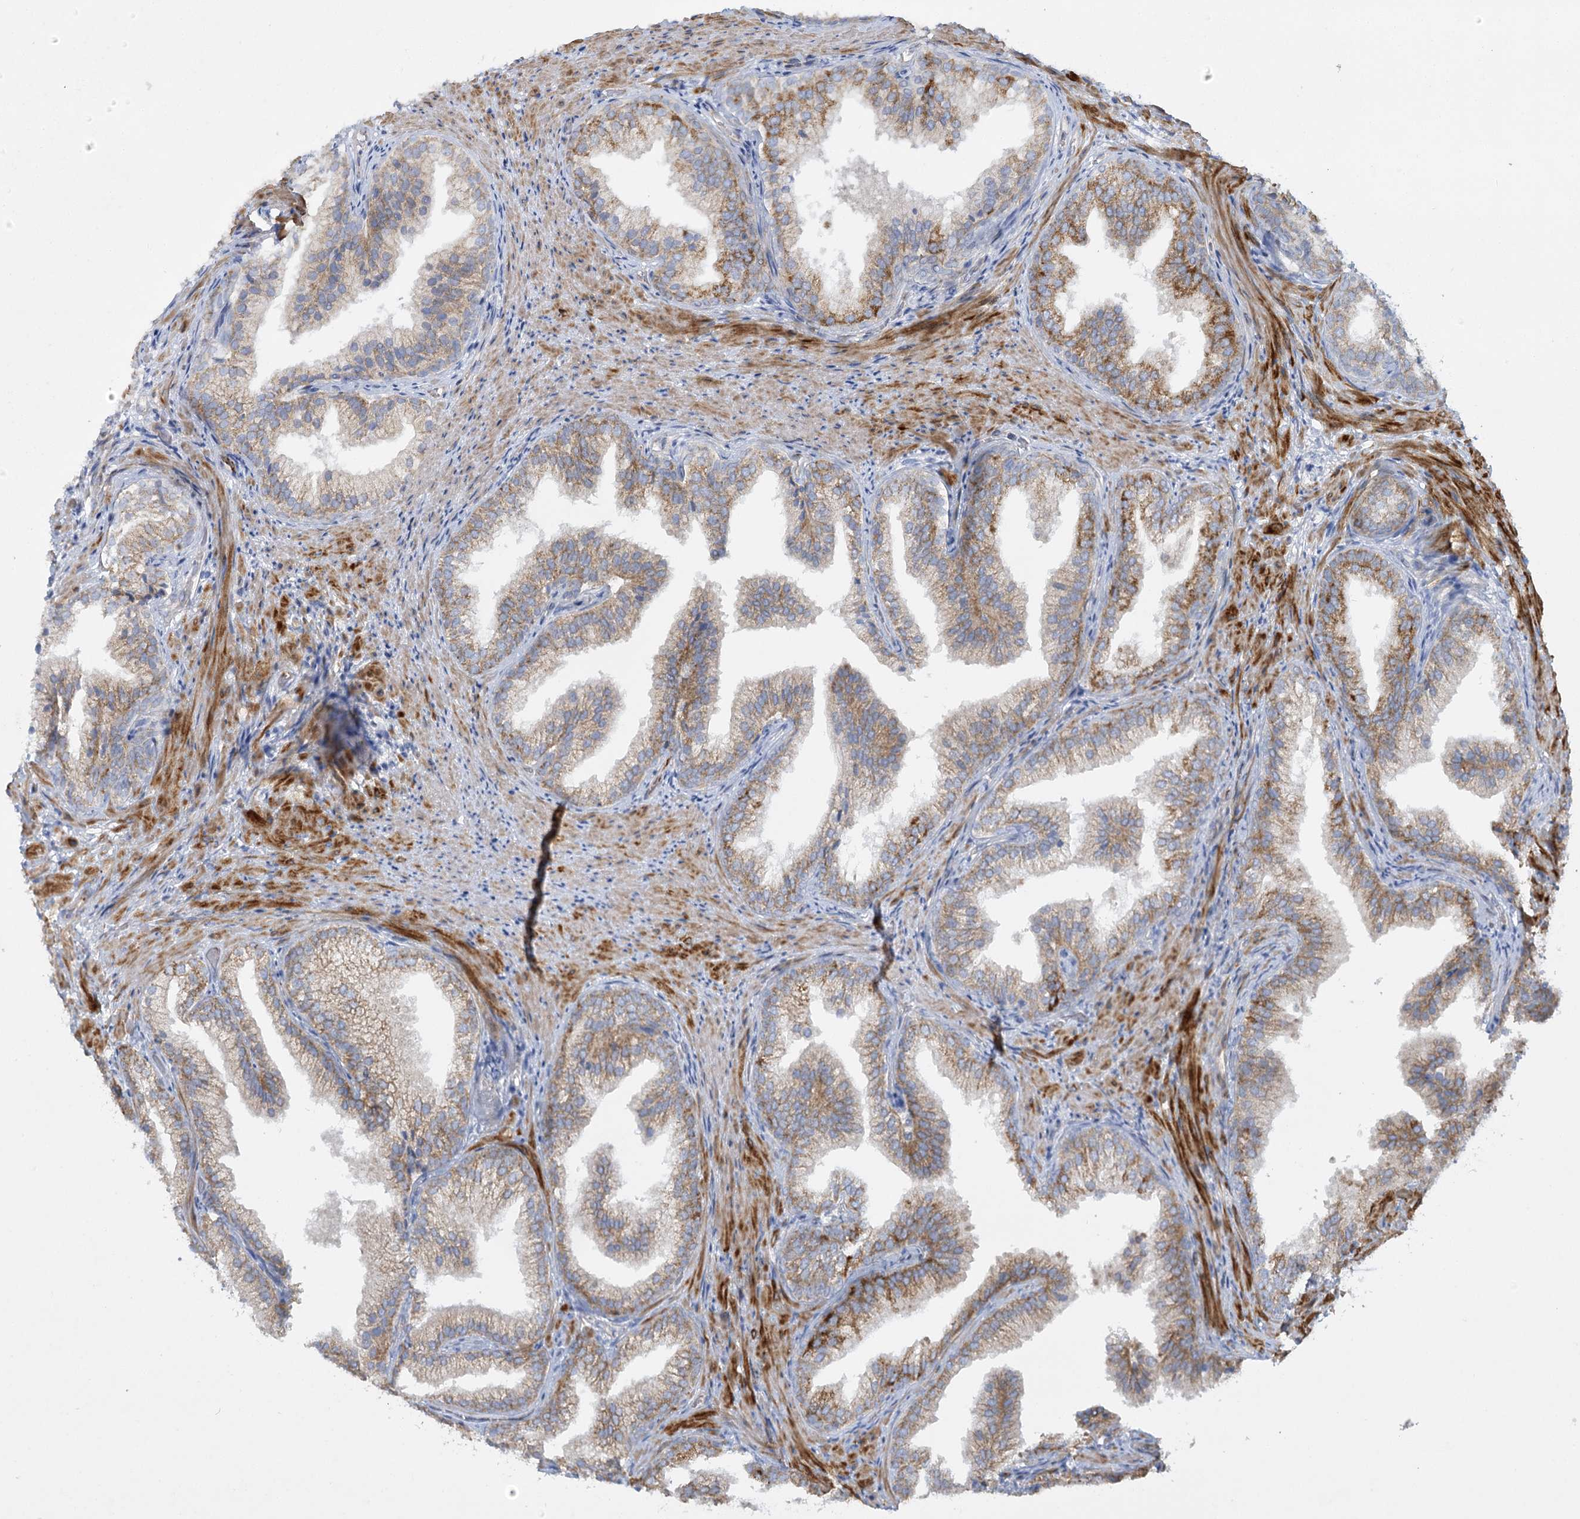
{"staining": {"intensity": "moderate", "quantity": "25%-75%", "location": "cytoplasmic/membranous"}, "tissue": "prostate", "cell_type": "Glandular cells", "image_type": "normal", "snomed": [{"axis": "morphology", "description": "Normal tissue, NOS"}, {"axis": "topography", "description": "Prostate"}], "caption": "Immunohistochemical staining of normal human prostate demonstrates 25%-75% levels of moderate cytoplasmic/membranous protein staining in about 25%-75% of glandular cells.", "gene": "DHTKD1", "patient": {"sex": "male", "age": 76}}